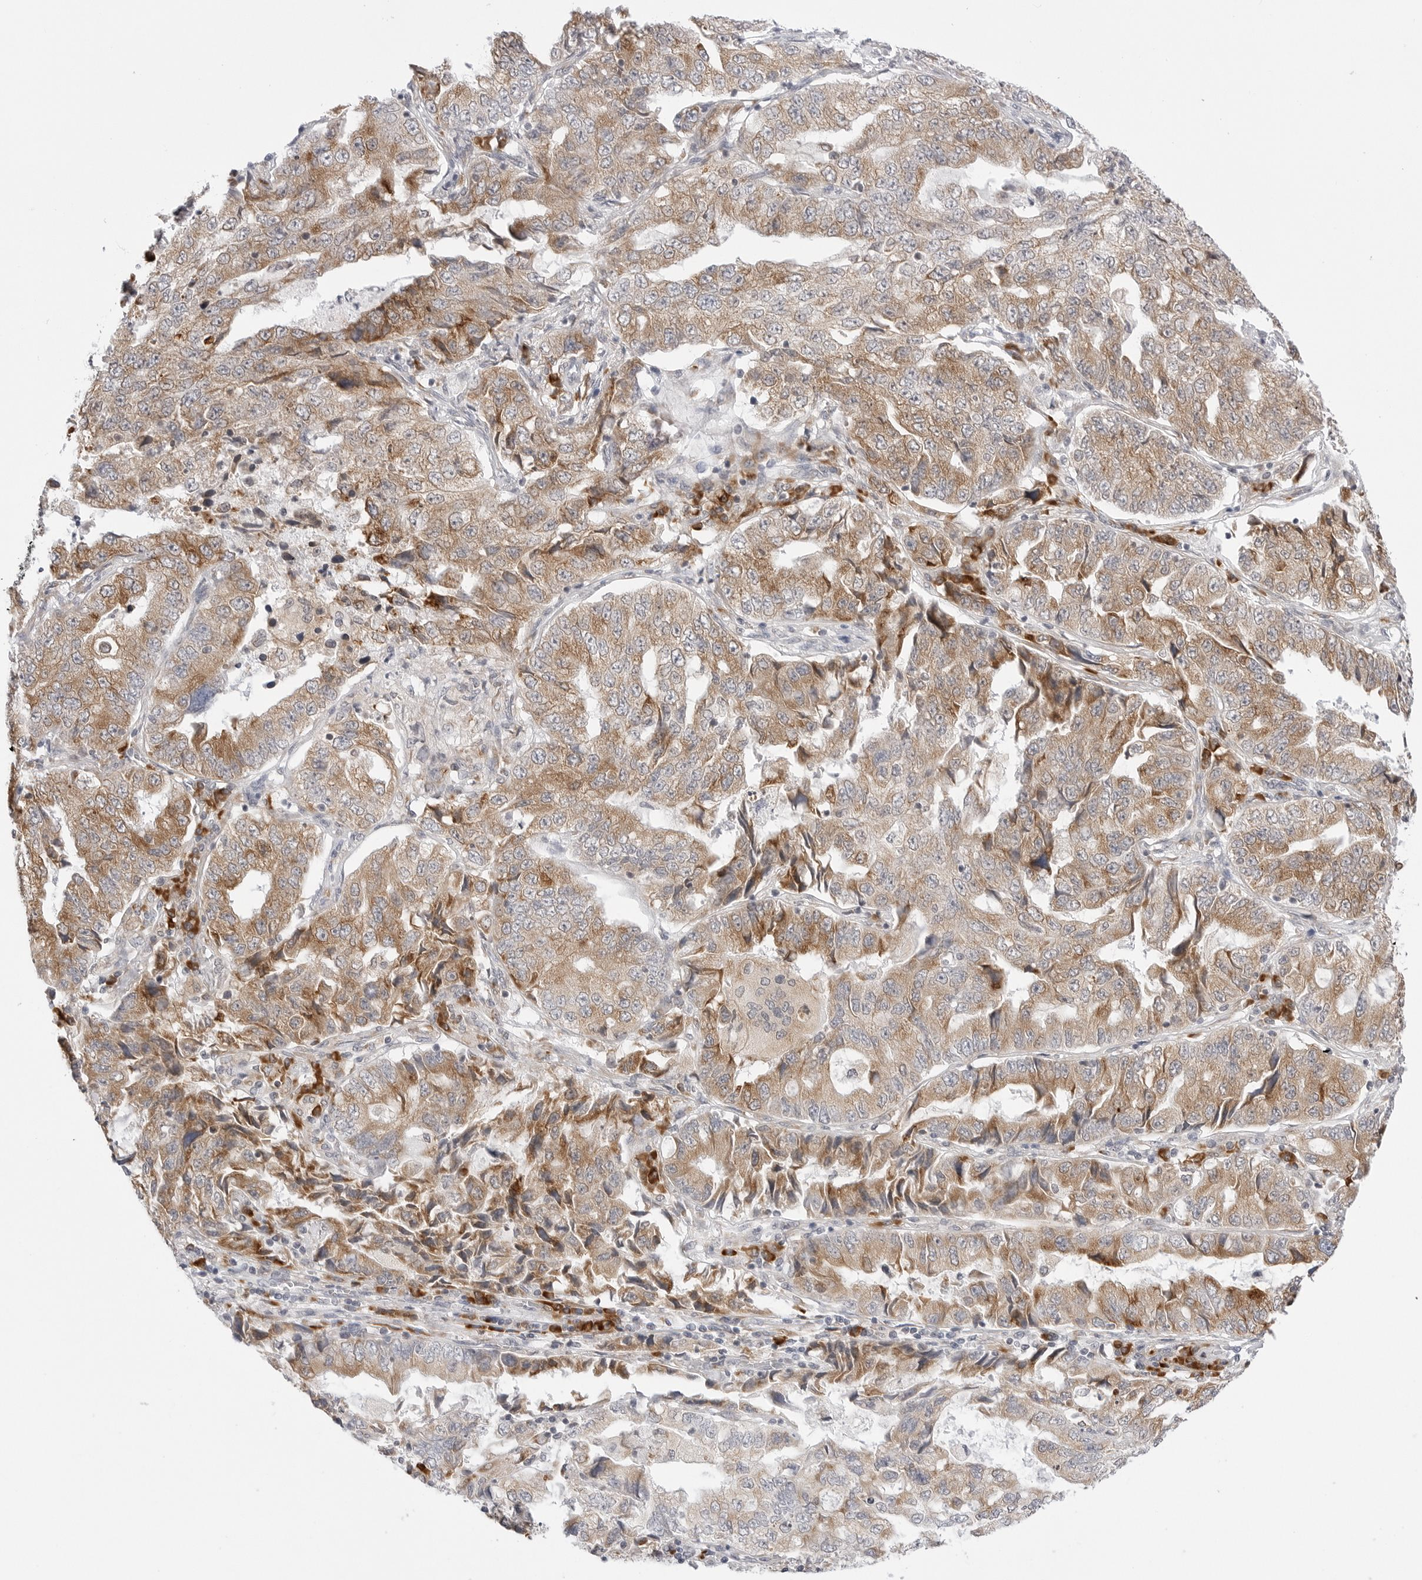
{"staining": {"intensity": "moderate", "quantity": ">75%", "location": "cytoplasmic/membranous"}, "tissue": "lung cancer", "cell_type": "Tumor cells", "image_type": "cancer", "snomed": [{"axis": "morphology", "description": "Adenocarcinoma, NOS"}, {"axis": "topography", "description": "Lung"}], "caption": "Lung adenocarcinoma was stained to show a protein in brown. There is medium levels of moderate cytoplasmic/membranous positivity in about >75% of tumor cells.", "gene": "RPN1", "patient": {"sex": "female", "age": 51}}